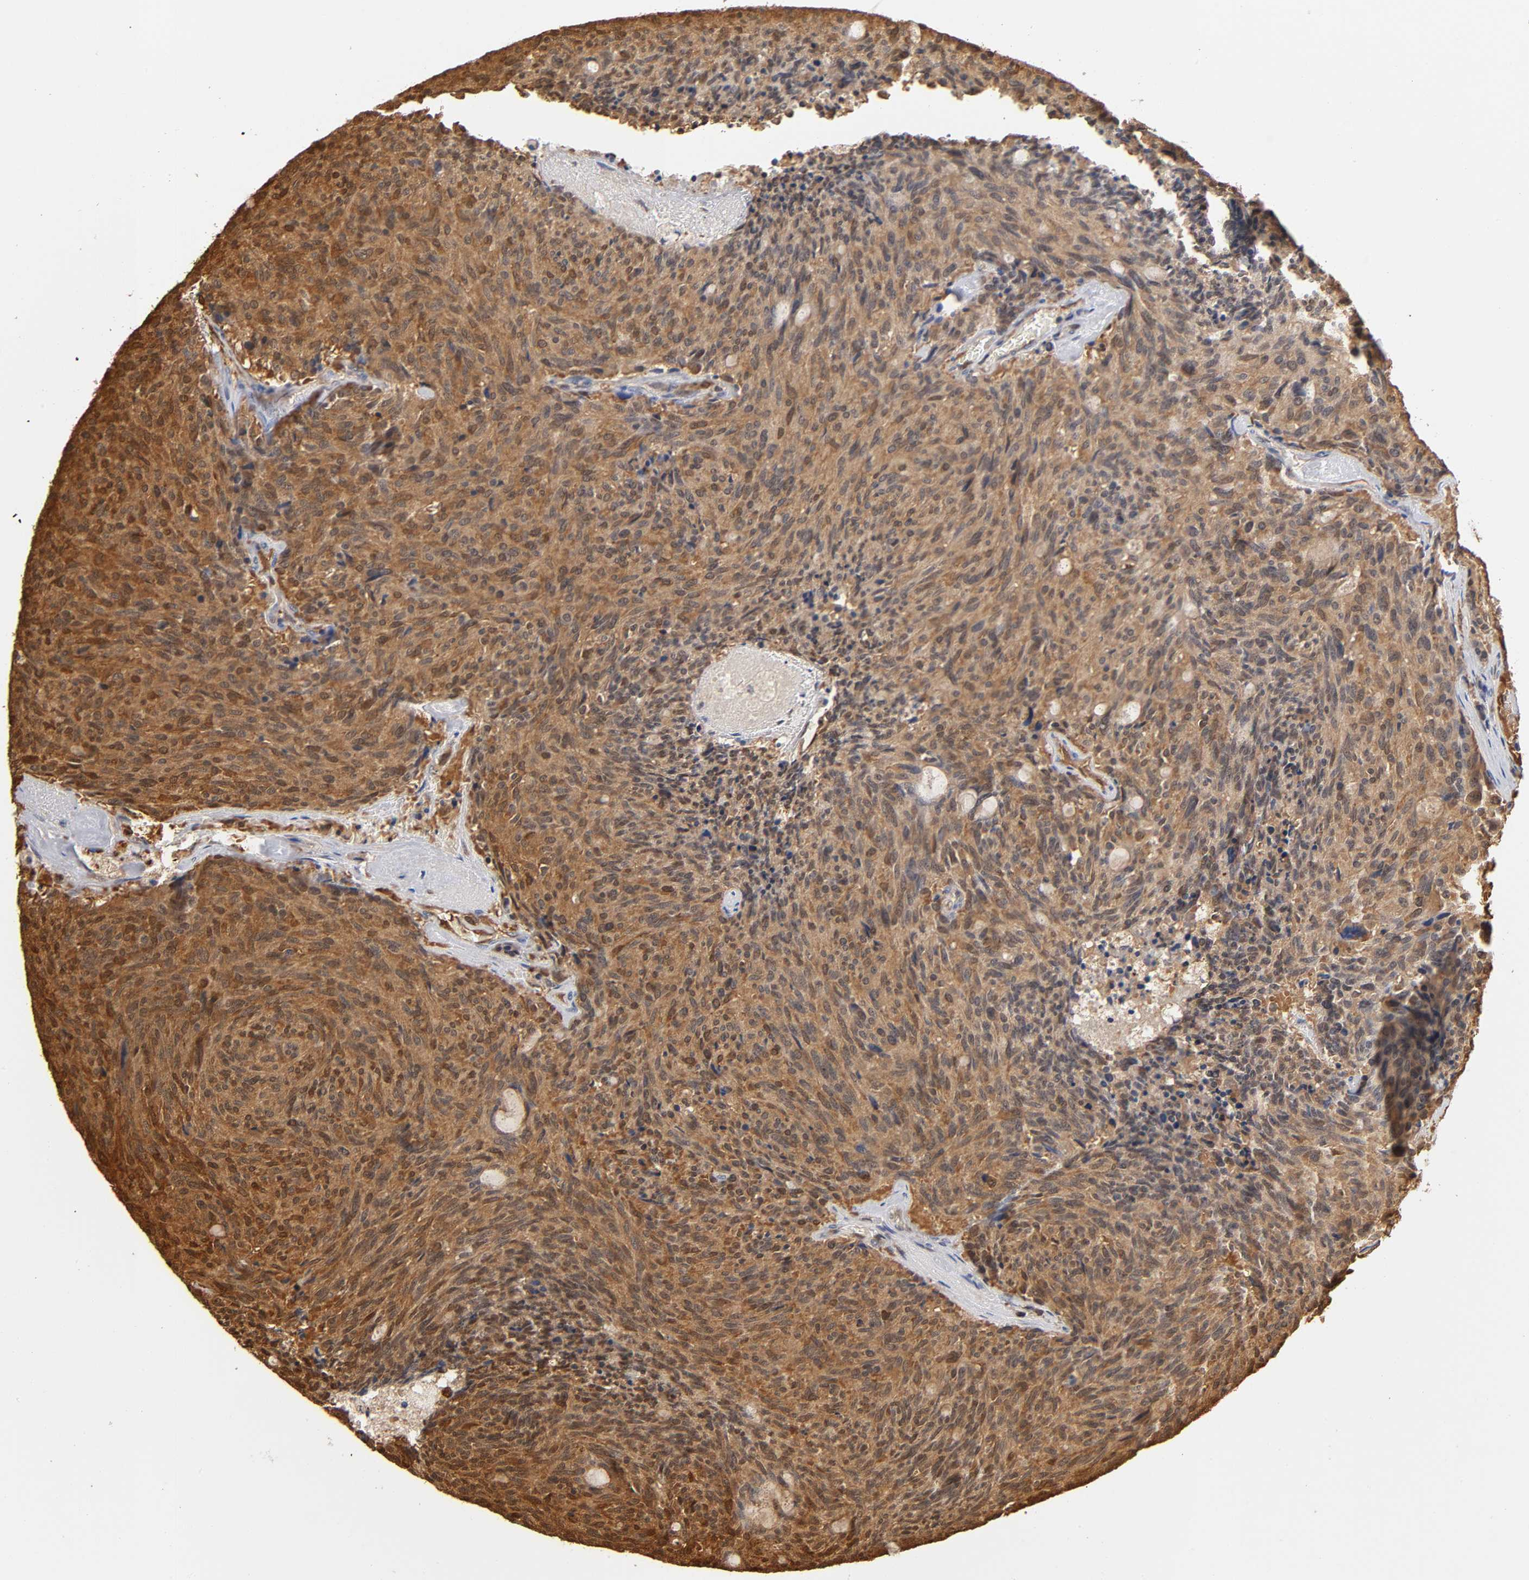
{"staining": {"intensity": "strong", "quantity": ">75%", "location": "cytoplasmic/membranous"}, "tissue": "carcinoid", "cell_type": "Tumor cells", "image_type": "cancer", "snomed": [{"axis": "morphology", "description": "Carcinoid, malignant, NOS"}, {"axis": "topography", "description": "Pancreas"}], "caption": "Malignant carcinoid was stained to show a protein in brown. There is high levels of strong cytoplasmic/membranous staining in approximately >75% of tumor cells.", "gene": "DFFB", "patient": {"sex": "female", "age": 54}}